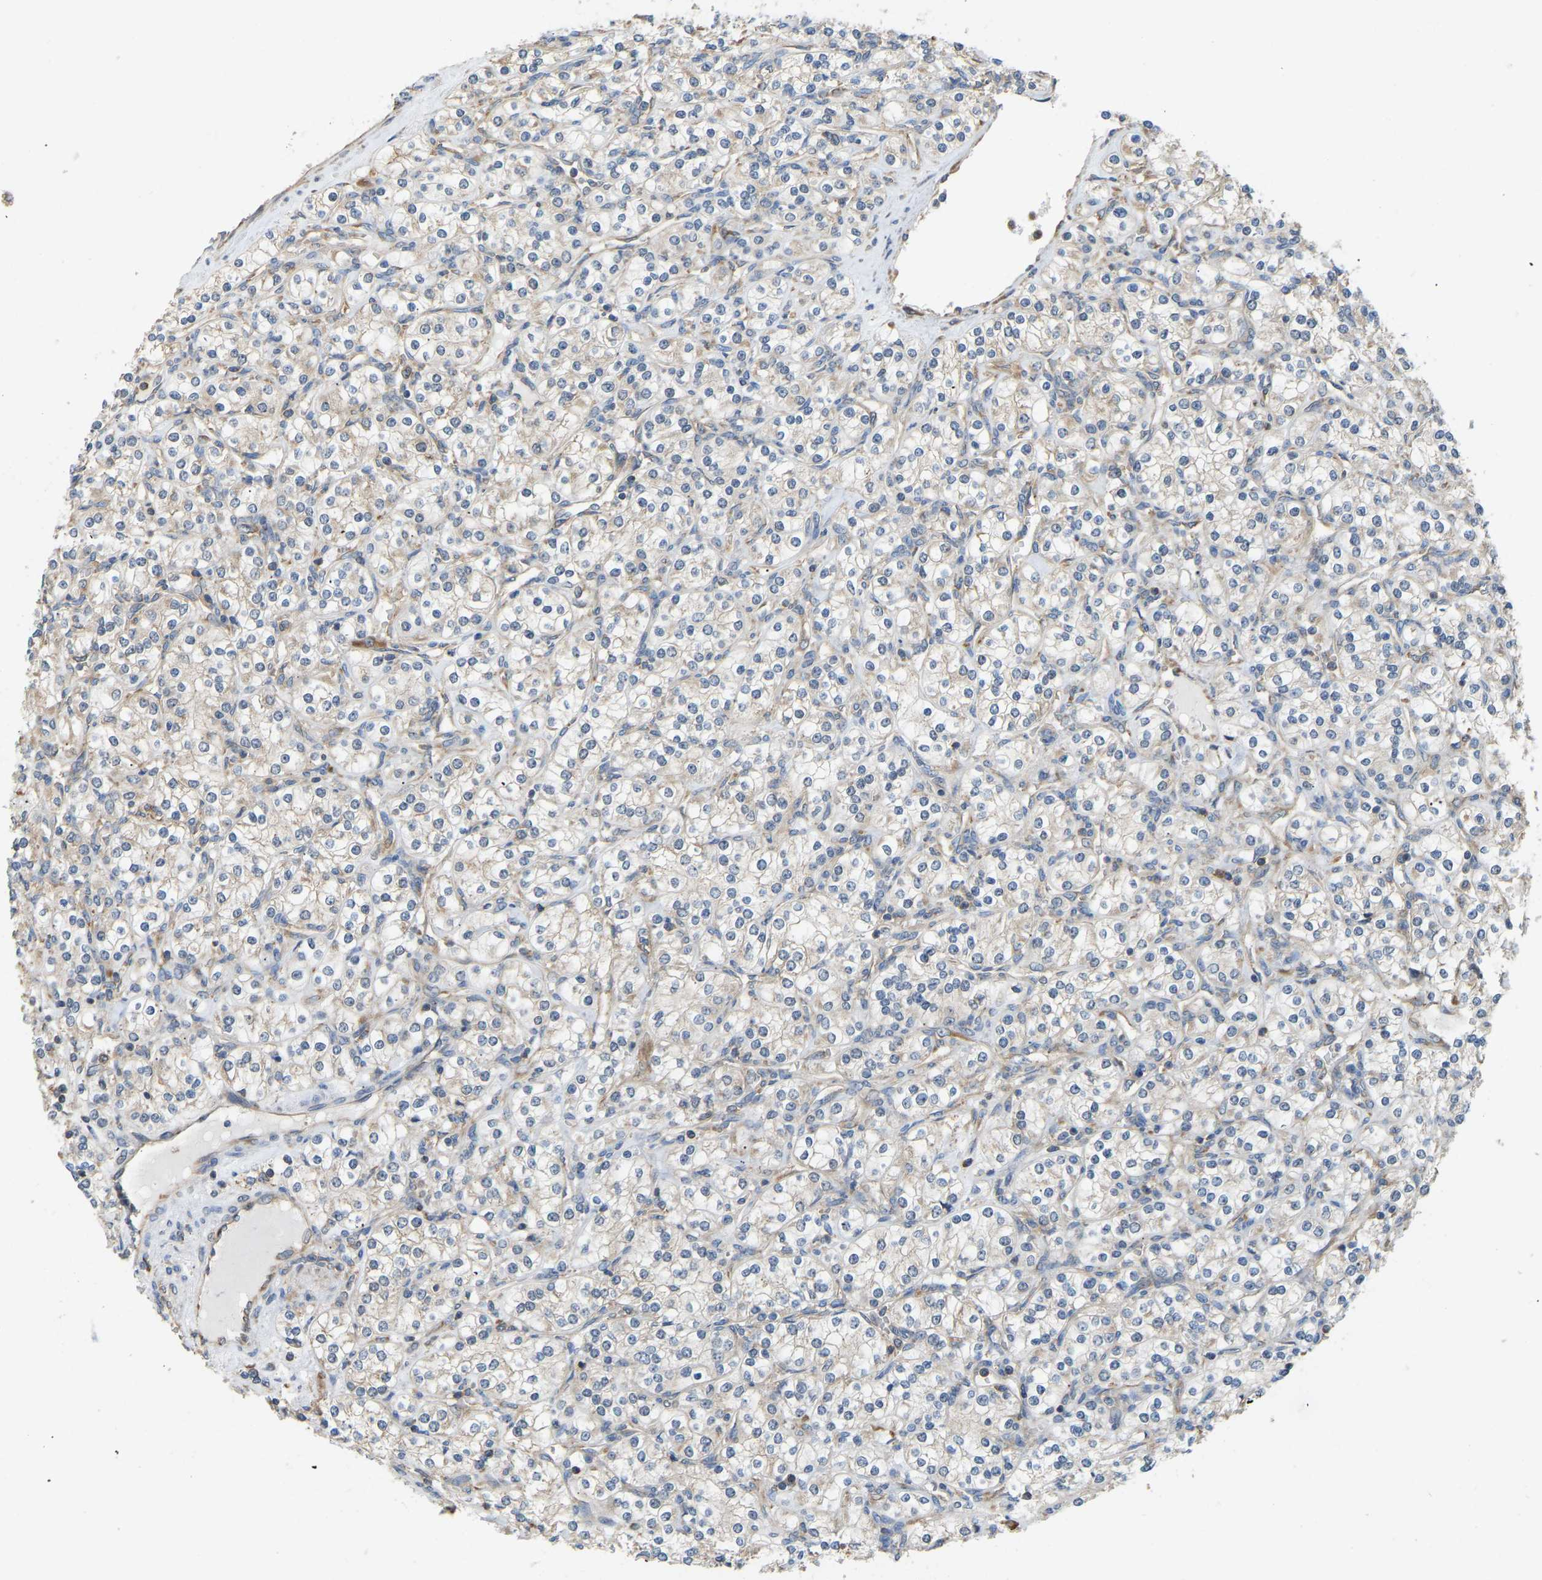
{"staining": {"intensity": "weak", "quantity": "<25%", "location": "cytoplasmic/membranous"}, "tissue": "renal cancer", "cell_type": "Tumor cells", "image_type": "cancer", "snomed": [{"axis": "morphology", "description": "Adenocarcinoma, NOS"}, {"axis": "topography", "description": "Kidney"}], "caption": "This is a micrograph of immunohistochemistry staining of adenocarcinoma (renal), which shows no expression in tumor cells.", "gene": "RPS6KB2", "patient": {"sex": "male", "age": 77}}